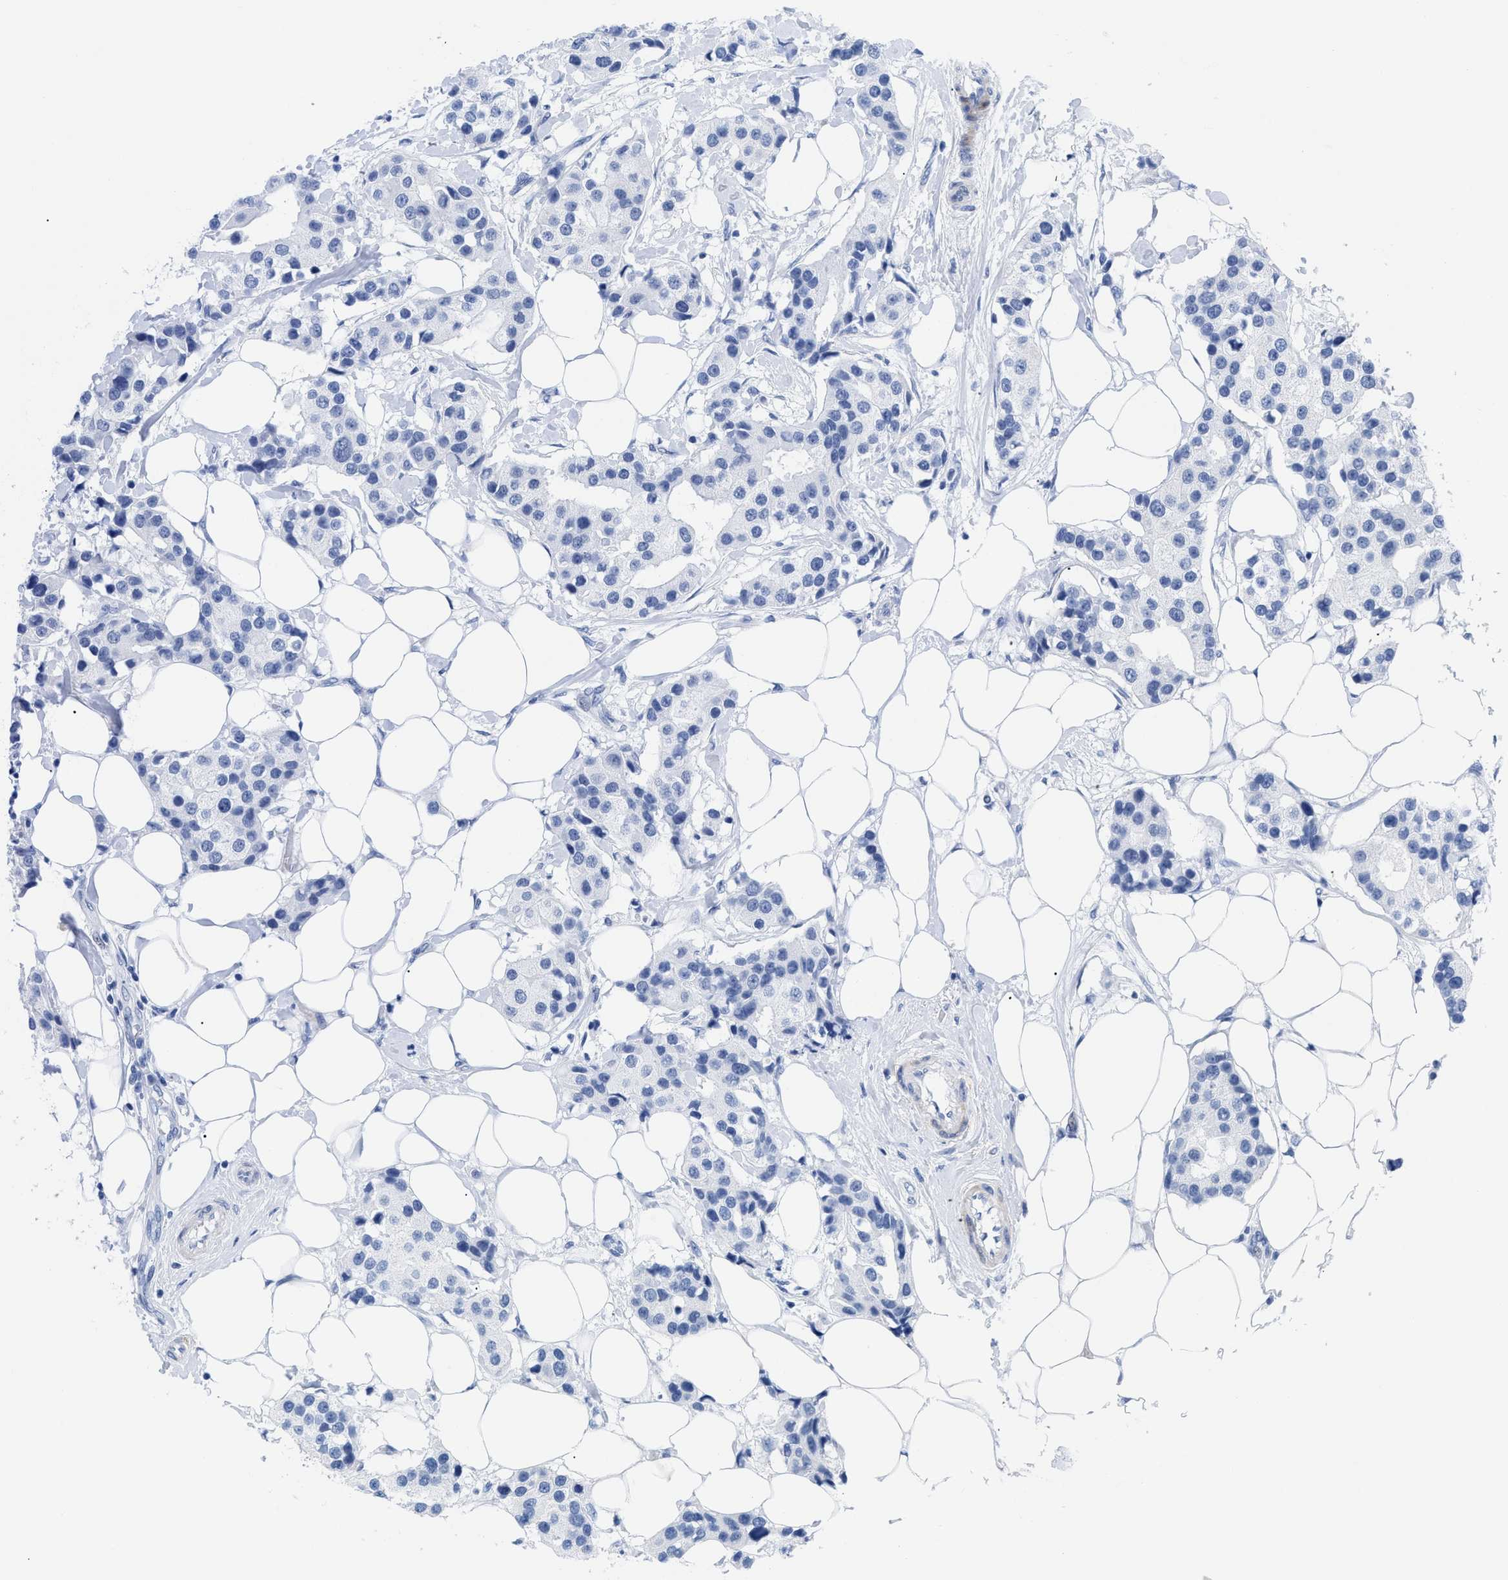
{"staining": {"intensity": "negative", "quantity": "none", "location": "none"}, "tissue": "breast cancer", "cell_type": "Tumor cells", "image_type": "cancer", "snomed": [{"axis": "morphology", "description": "Normal tissue, NOS"}, {"axis": "morphology", "description": "Duct carcinoma"}, {"axis": "topography", "description": "Breast"}], "caption": "The IHC histopathology image has no significant expression in tumor cells of breast infiltrating ductal carcinoma tissue. The staining is performed using DAB (3,3'-diaminobenzidine) brown chromogen with nuclei counter-stained in using hematoxylin.", "gene": "DUSP26", "patient": {"sex": "female", "age": 39}}